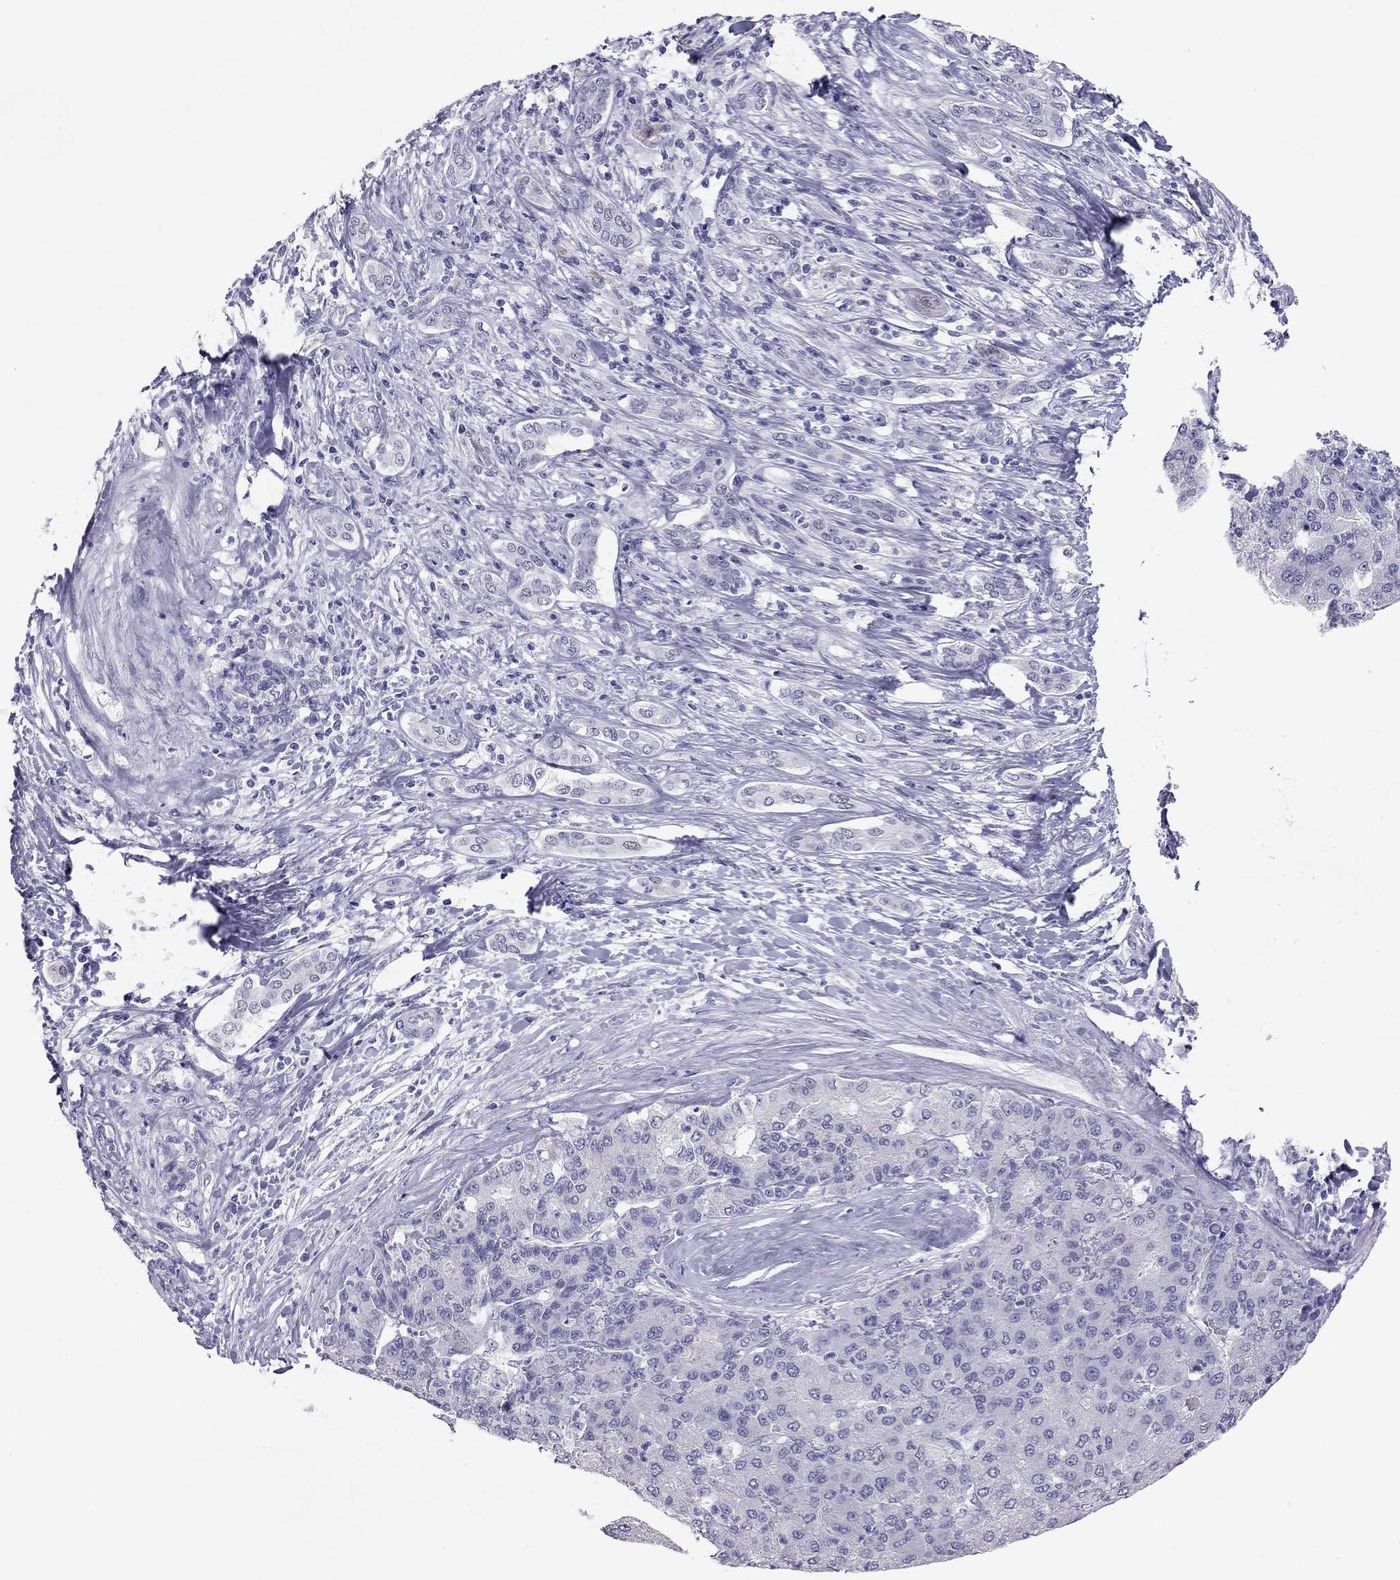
{"staining": {"intensity": "negative", "quantity": "none", "location": "none"}, "tissue": "liver cancer", "cell_type": "Tumor cells", "image_type": "cancer", "snomed": [{"axis": "morphology", "description": "Carcinoma, Hepatocellular, NOS"}, {"axis": "topography", "description": "Liver"}], "caption": "Tumor cells show no significant staining in liver hepatocellular carcinoma.", "gene": "PHOX2A", "patient": {"sex": "male", "age": 65}}